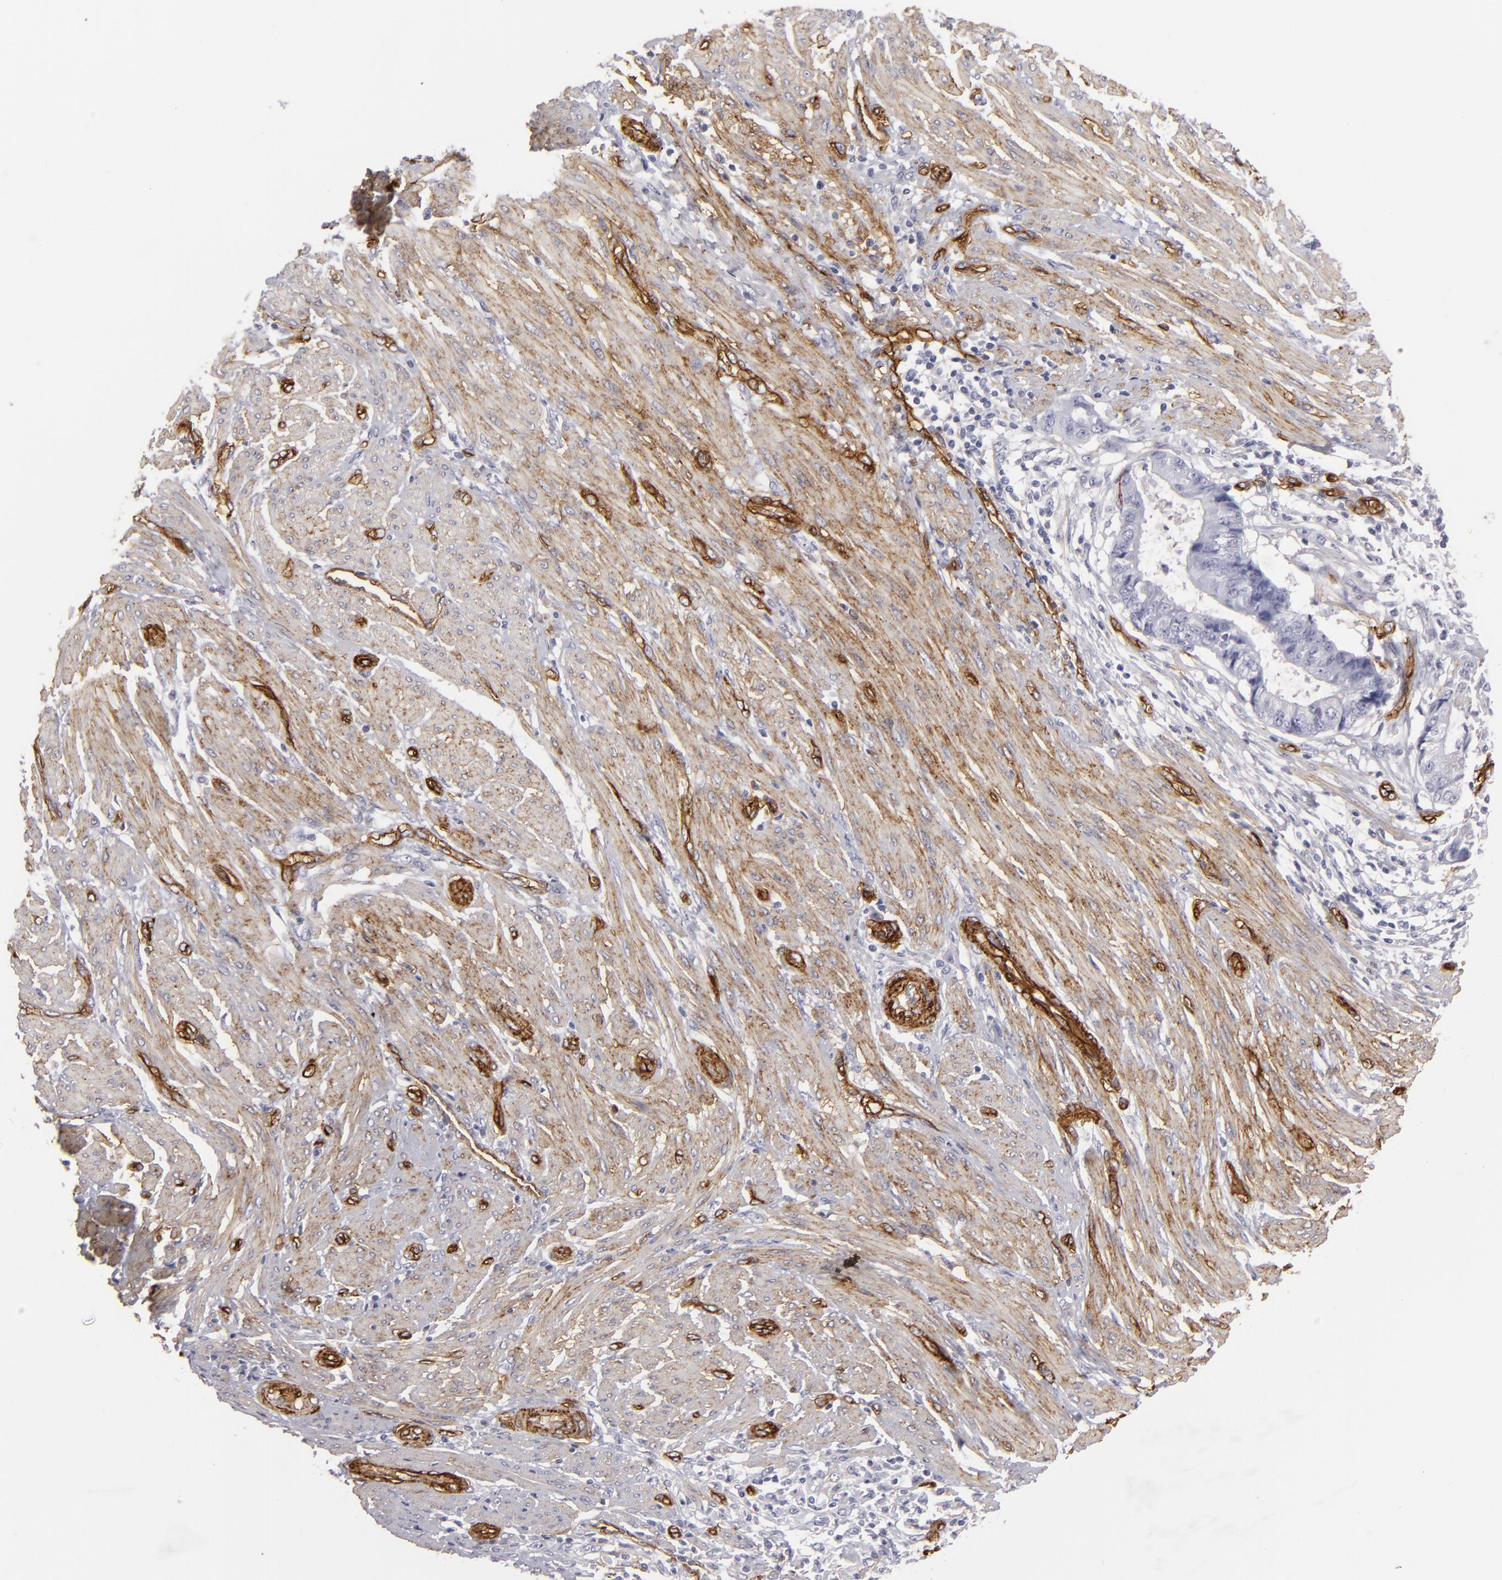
{"staining": {"intensity": "negative", "quantity": "none", "location": "none"}, "tissue": "endometrial cancer", "cell_type": "Tumor cells", "image_type": "cancer", "snomed": [{"axis": "morphology", "description": "Adenocarcinoma, NOS"}, {"axis": "topography", "description": "Endometrium"}], "caption": "This histopathology image is of endometrial adenocarcinoma stained with immunohistochemistry (IHC) to label a protein in brown with the nuclei are counter-stained blue. There is no positivity in tumor cells. The staining is performed using DAB brown chromogen with nuclei counter-stained in using hematoxylin.", "gene": "MCAM", "patient": {"sex": "female", "age": 63}}